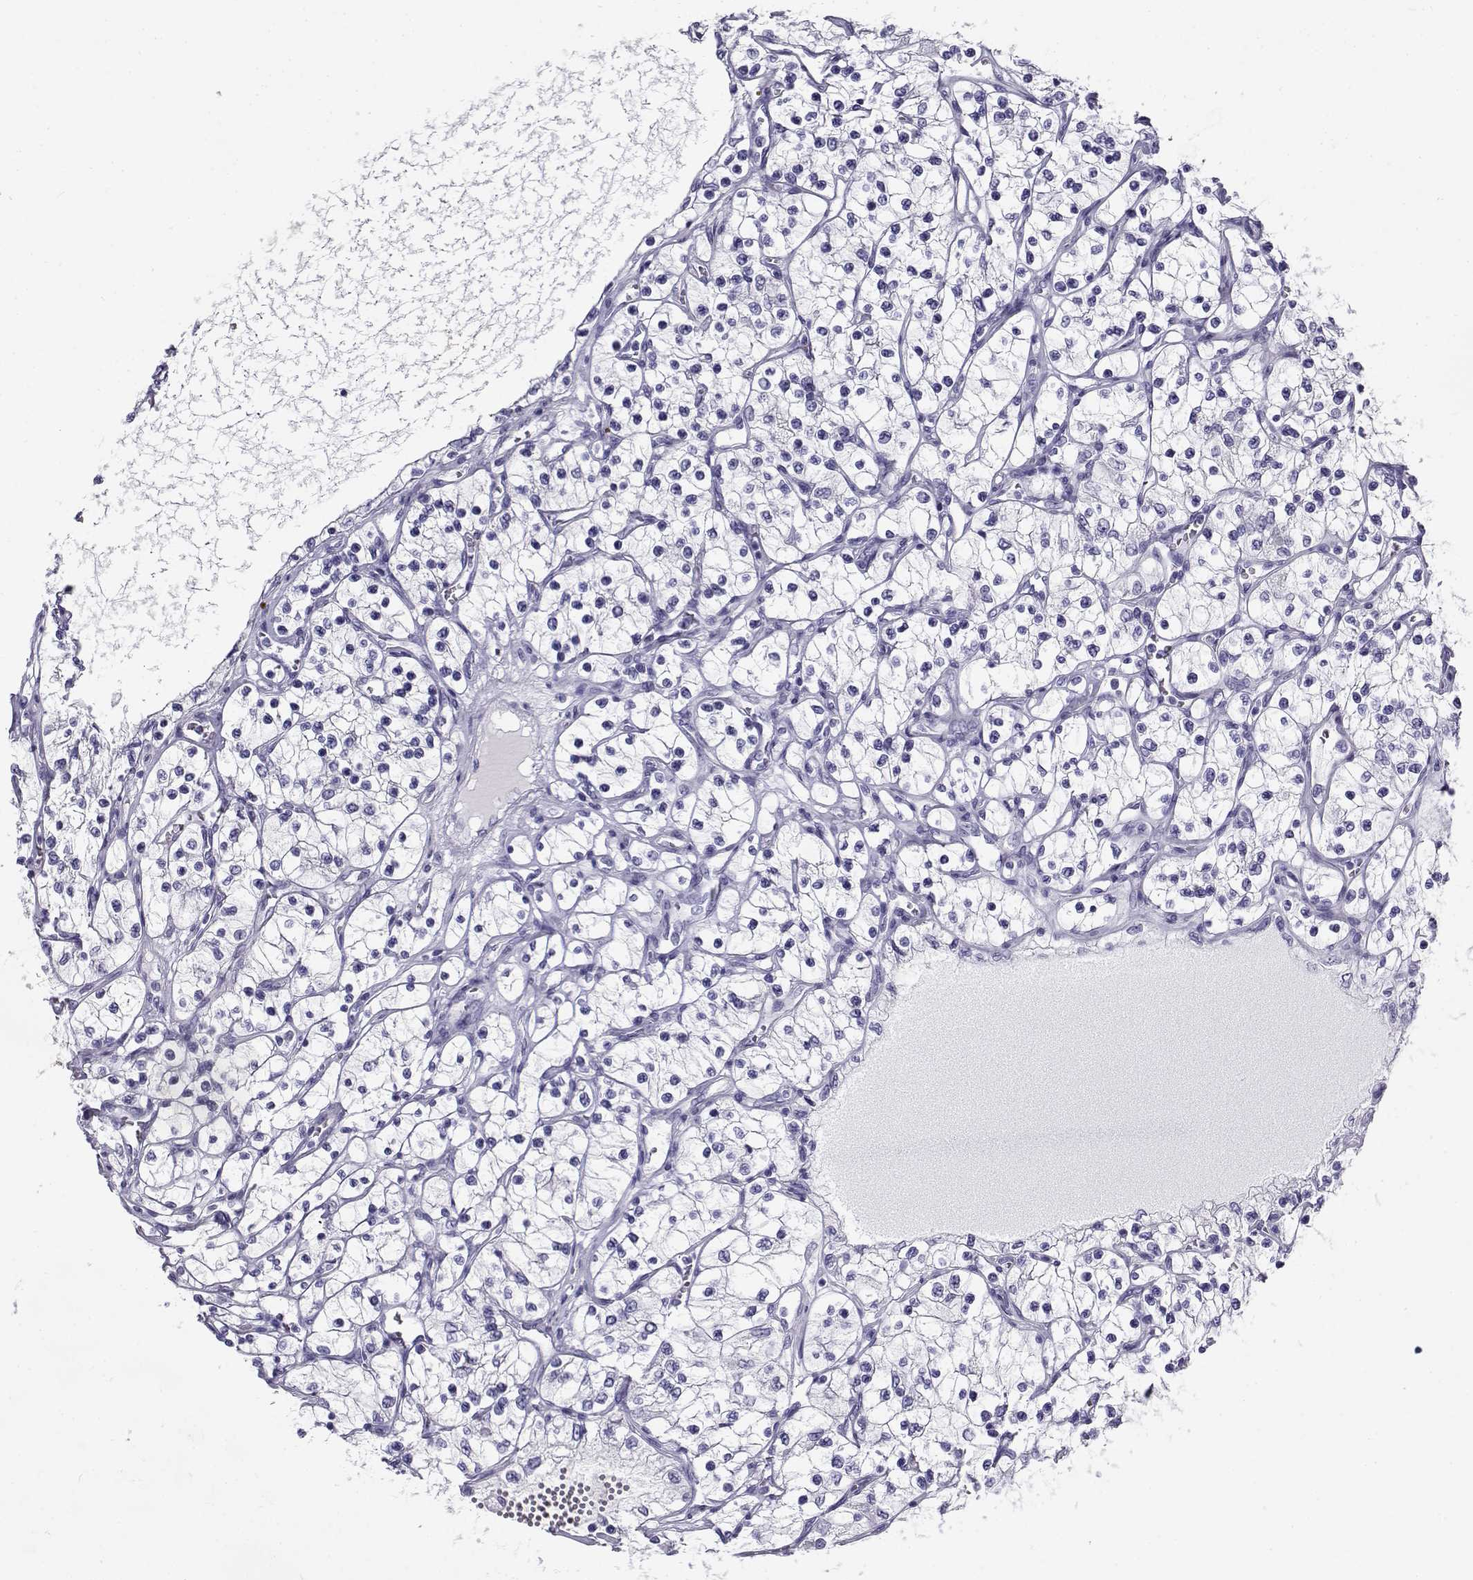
{"staining": {"intensity": "negative", "quantity": "none", "location": "none"}, "tissue": "renal cancer", "cell_type": "Tumor cells", "image_type": "cancer", "snomed": [{"axis": "morphology", "description": "Adenocarcinoma, NOS"}, {"axis": "topography", "description": "Kidney"}], "caption": "This is an immunohistochemistry photomicrograph of human adenocarcinoma (renal). There is no expression in tumor cells.", "gene": "CABS1", "patient": {"sex": "female", "age": 69}}